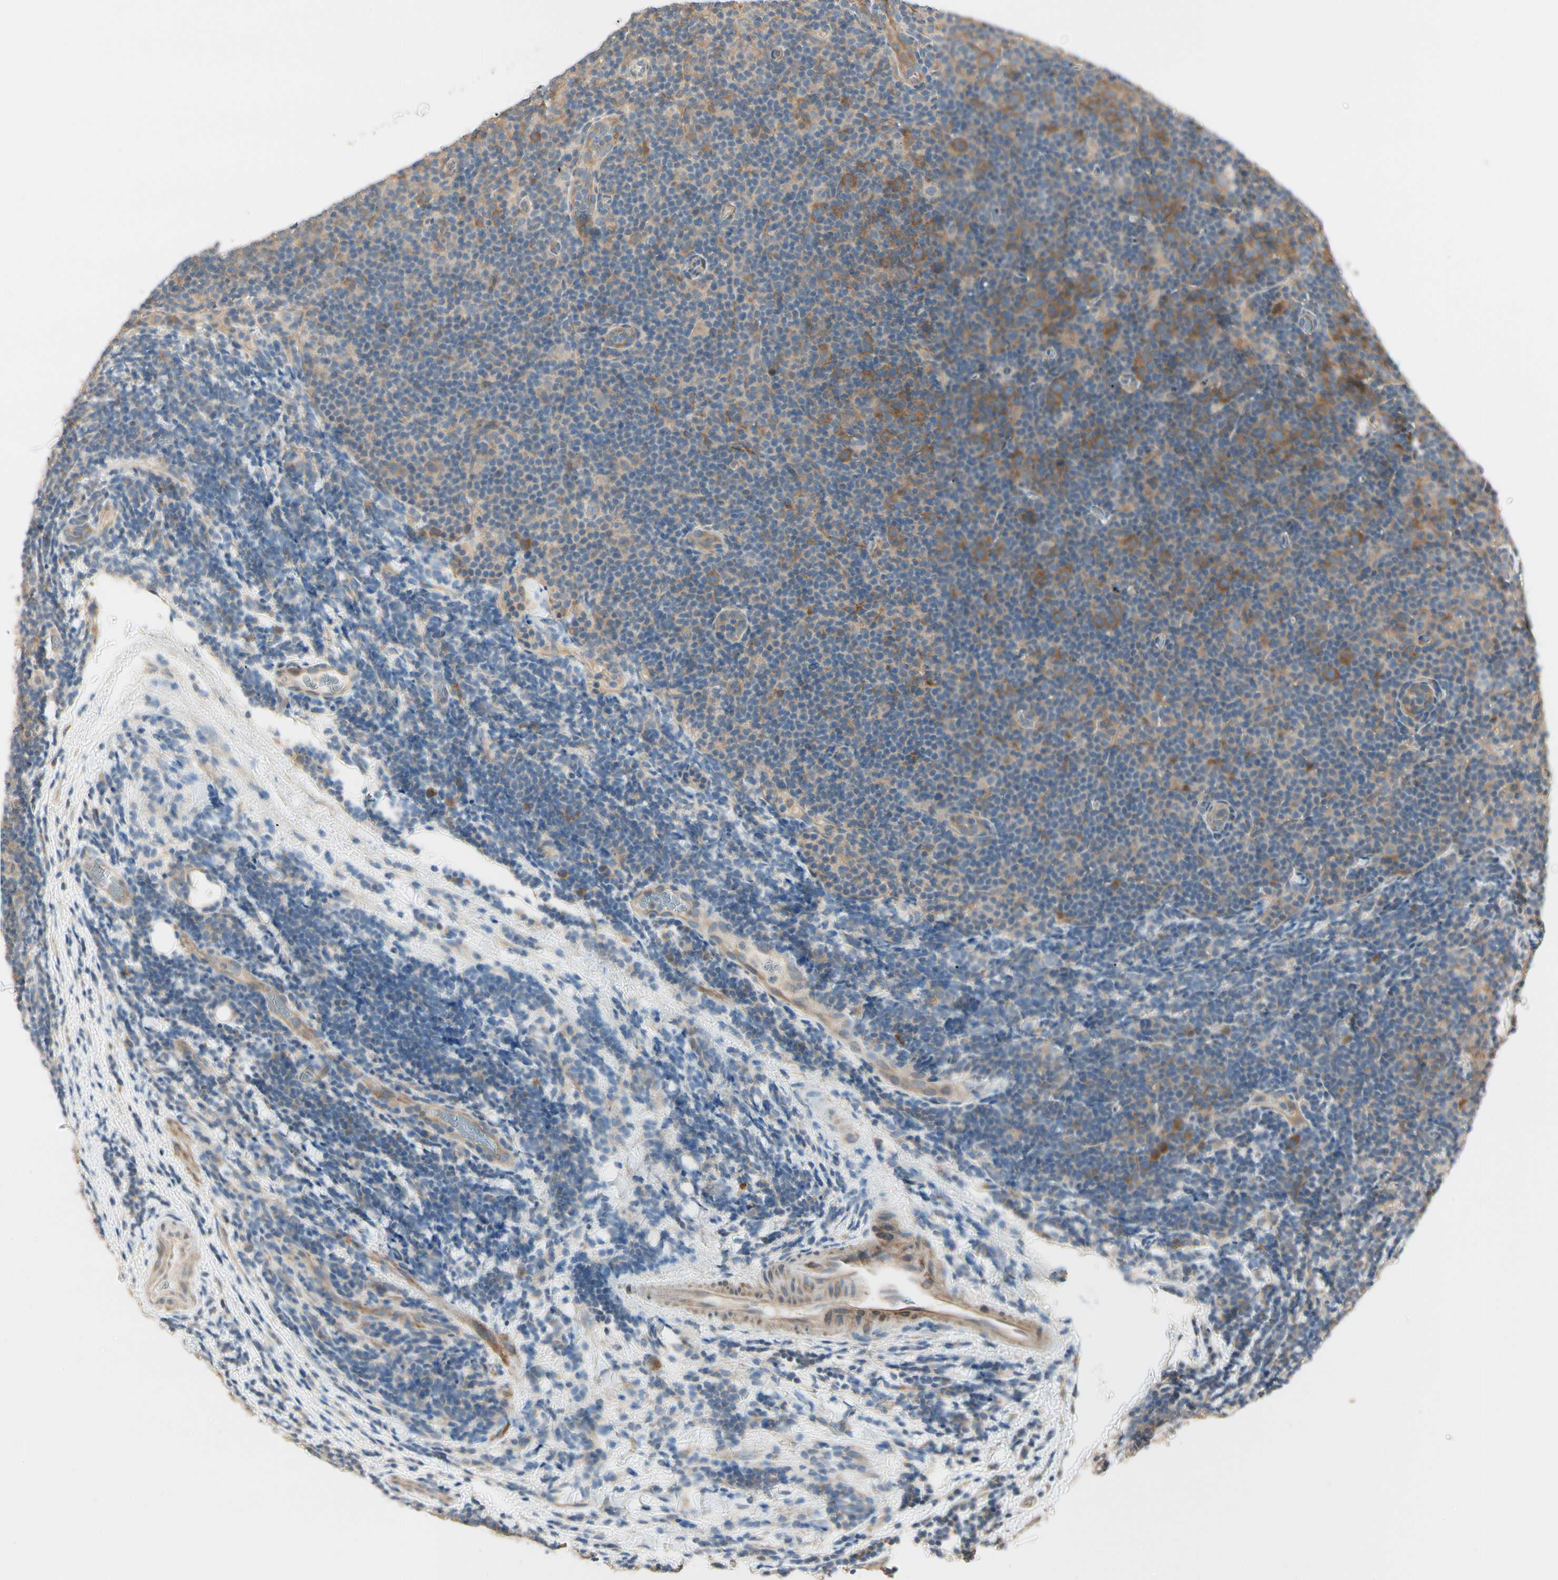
{"staining": {"intensity": "moderate", "quantity": "25%-75%", "location": "cytoplasmic/membranous"}, "tissue": "lymphoma", "cell_type": "Tumor cells", "image_type": "cancer", "snomed": [{"axis": "morphology", "description": "Malignant lymphoma, non-Hodgkin's type, Low grade"}, {"axis": "topography", "description": "Lymph node"}], "caption": "Brown immunohistochemical staining in low-grade malignant lymphoma, non-Hodgkin's type demonstrates moderate cytoplasmic/membranous staining in about 25%-75% of tumor cells. Nuclei are stained in blue.", "gene": "IRAG1", "patient": {"sex": "male", "age": 83}}